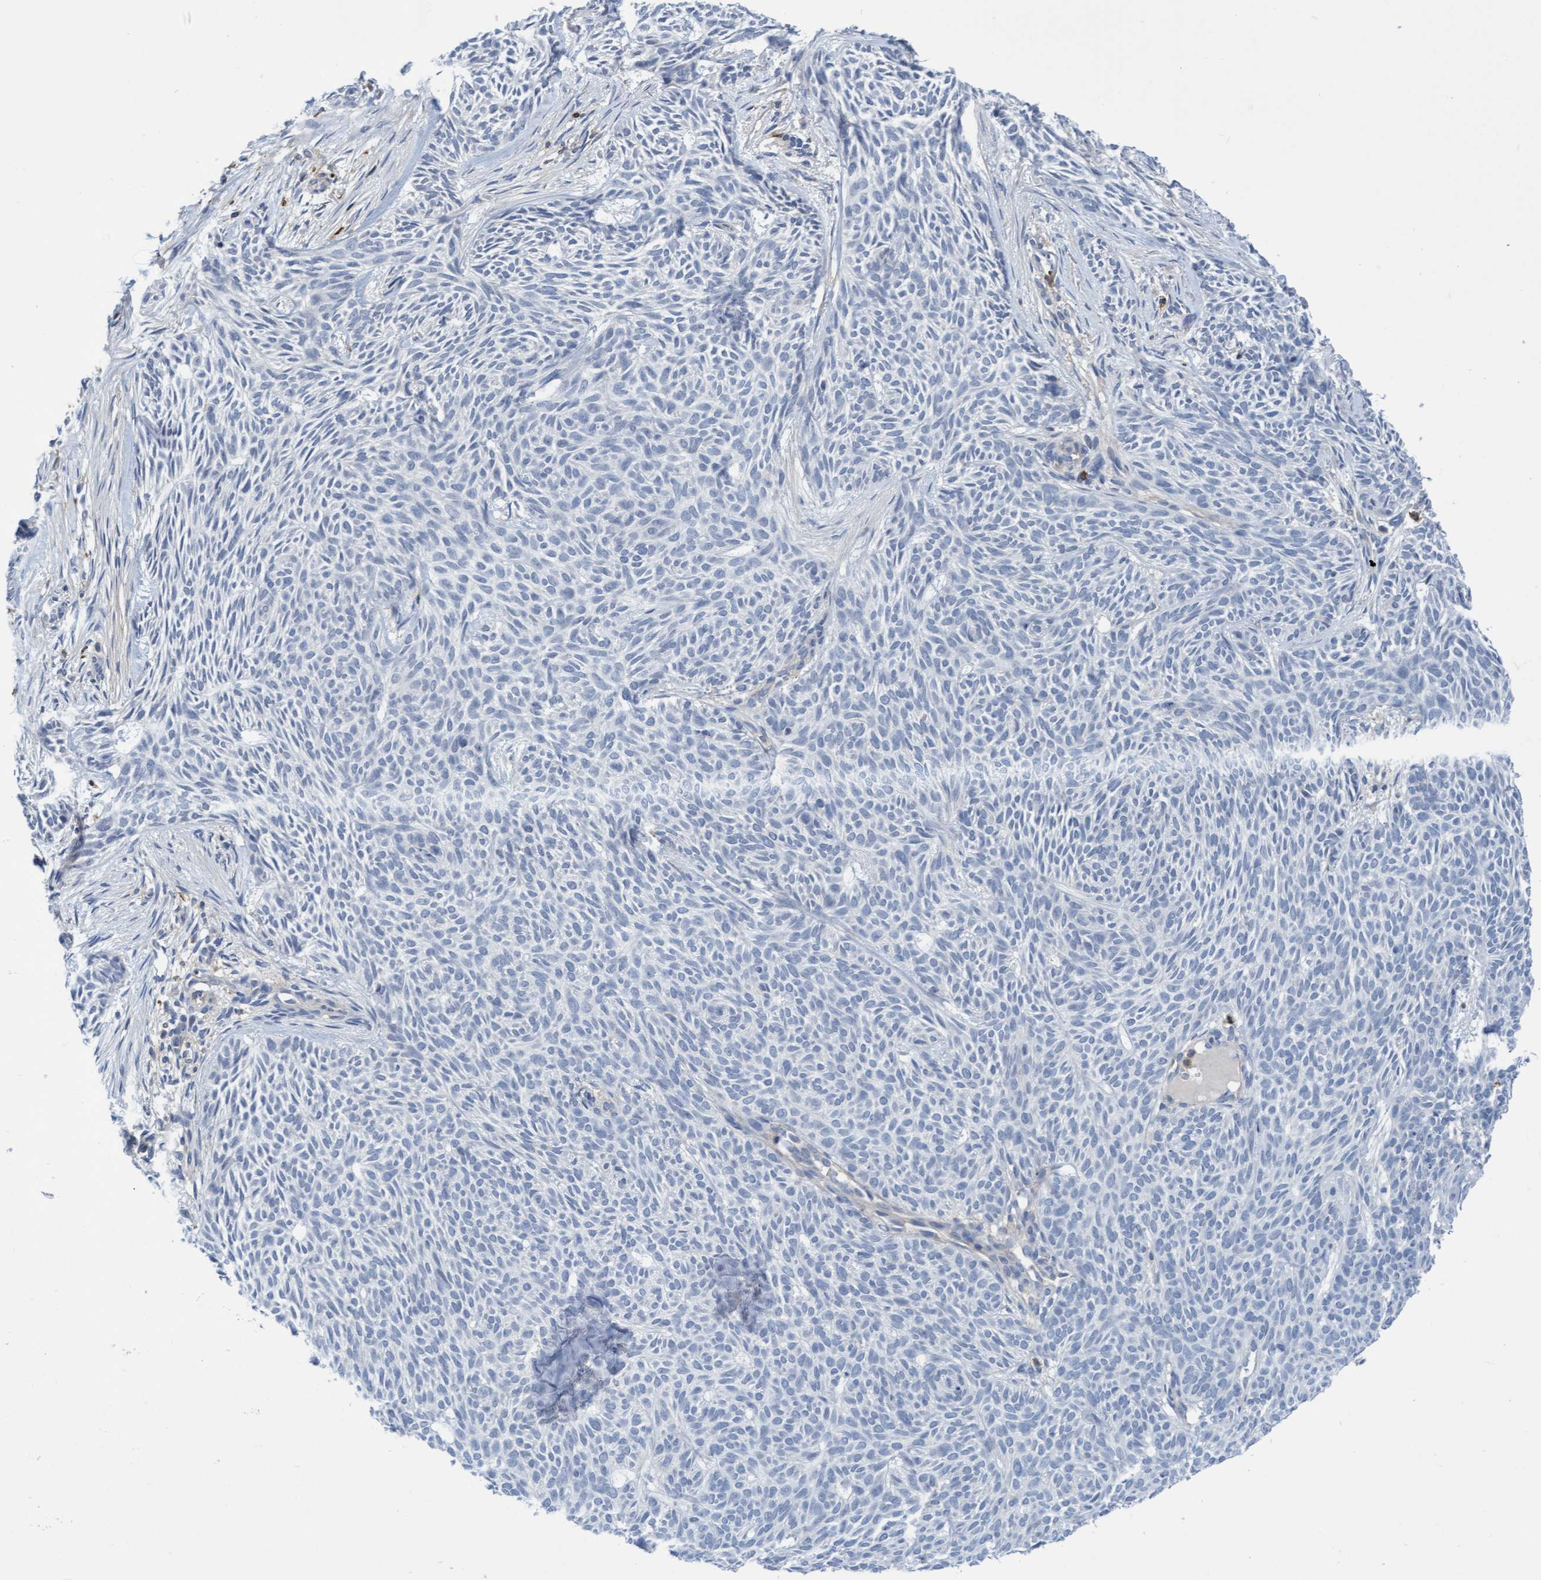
{"staining": {"intensity": "negative", "quantity": "none", "location": "none"}, "tissue": "skin cancer", "cell_type": "Tumor cells", "image_type": "cancer", "snomed": [{"axis": "morphology", "description": "Basal cell carcinoma"}, {"axis": "topography", "description": "Skin"}], "caption": "Basal cell carcinoma (skin) was stained to show a protein in brown. There is no significant staining in tumor cells.", "gene": "FNBP1", "patient": {"sex": "female", "age": 59}}